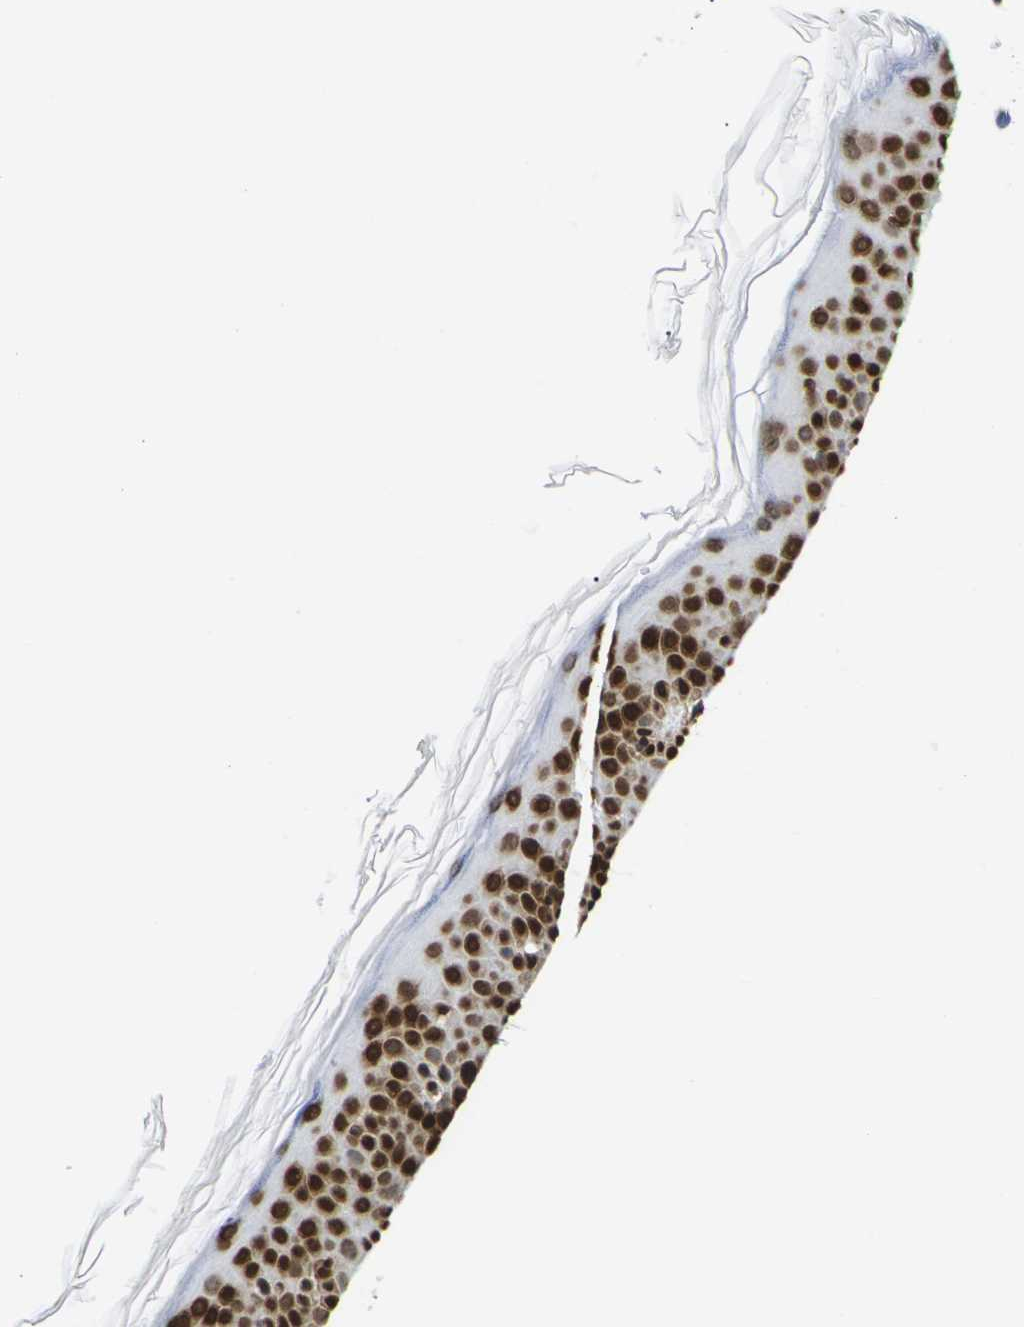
{"staining": {"intensity": "moderate", "quantity": "25%-75%", "location": "nuclear"}, "tissue": "skin", "cell_type": "Fibroblasts", "image_type": "normal", "snomed": [{"axis": "morphology", "description": "Normal tissue, NOS"}, {"axis": "topography", "description": "Skin"}], "caption": "An immunohistochemistry image of unremarkable tissue is shown. Protein staining in brown labels moderate nuclear positivity in skin within fibroblasts.", "gene": "H2AC21", "patient": {"sex": "male", "age": 67}}